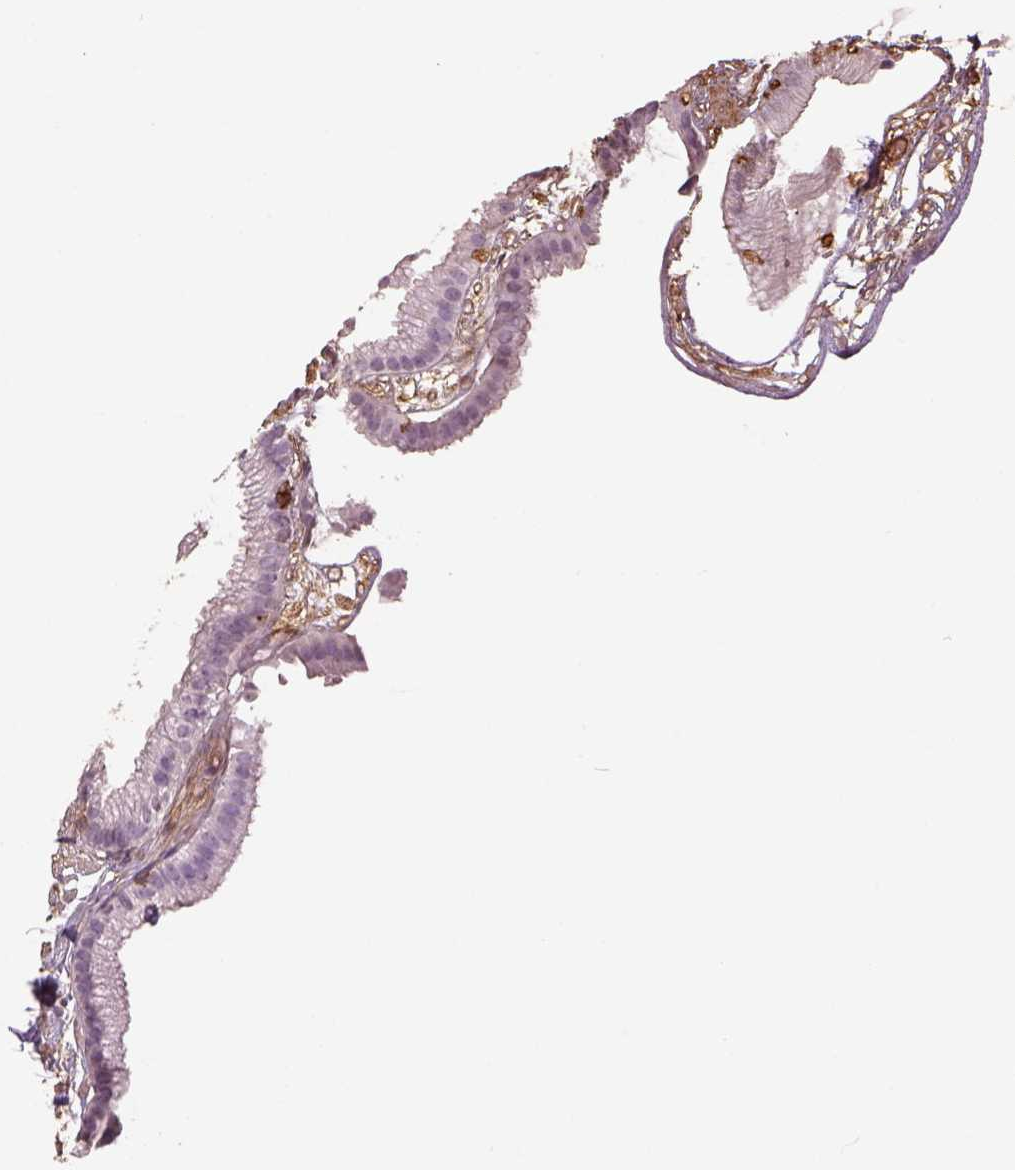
{"staining": {"intensity": "negative", "quantity": "none", "location": "none"}, "tissue": "gallbladder", "cell_type": "Glandular cells", "image_type": "normal", "snomed": [{"axis": "morphology", "description": "Normal tissue, NOS"}, {"axis": "topography", "description": "Gallbladder"}], "caption": "High power microscopy image of an immunohistochemistry (IHC) photomicrograph of unremarkable gallbladder, revealing no significant expression in glandular cells. (DAB immunohistochemistry (IHC) with hematoxylin counter stain).", "gene": "LIN7A", "patient": {"sex": "female", "age": 45}}